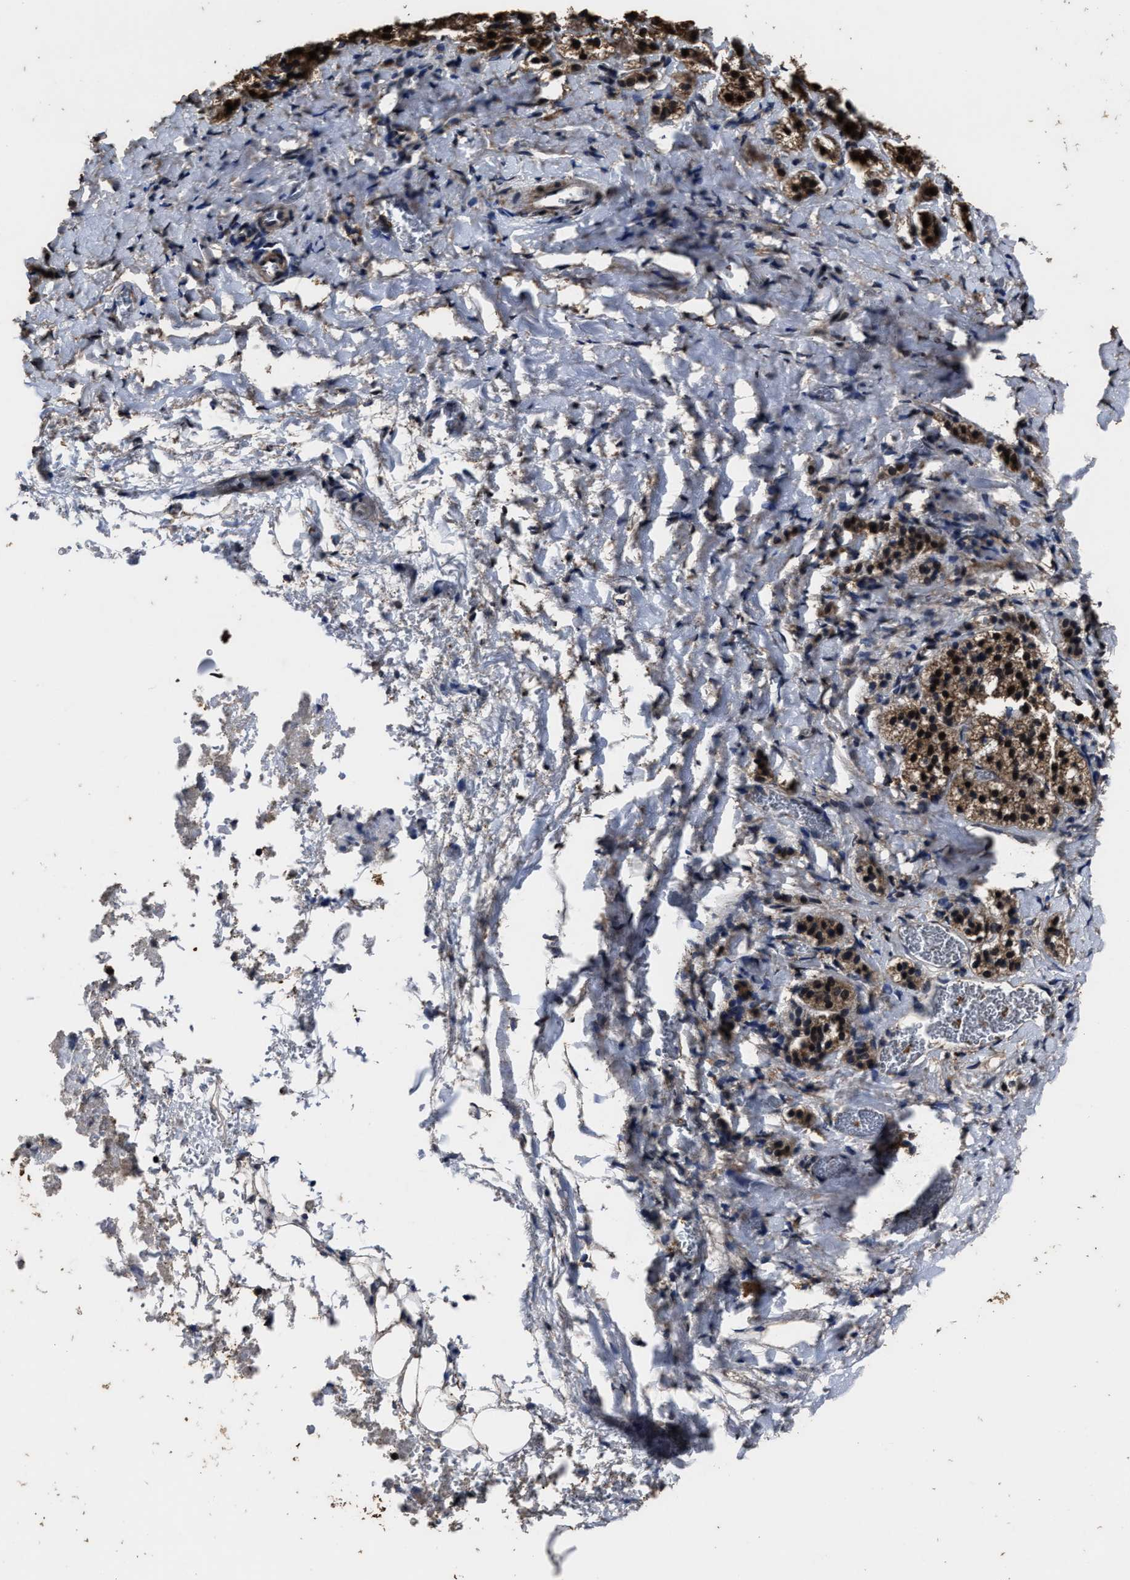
{"staining": {"intensity": "moderate", "quantity": ">75%", "location": "cytoplasmic/membranous,nuclear"}, "tissue": "adrenal gland", "cell_type": "Glandular cells", "image_type": "normal", "snomed": [{"axis": "morphology", "description": "Normal tissue, NOS"}, {"axis": "topography", "description": "Adrenal gland"}], "caption": "A histopathology image showing moderate cytoplasmic/membranous,nuclear positivity in about >75% of glandular cells in benign adrenal gland, as visualized by brown immunohistochemical staining.", "gene": "RSBN1L", "patient": {"sex": "female", "age": 44}}